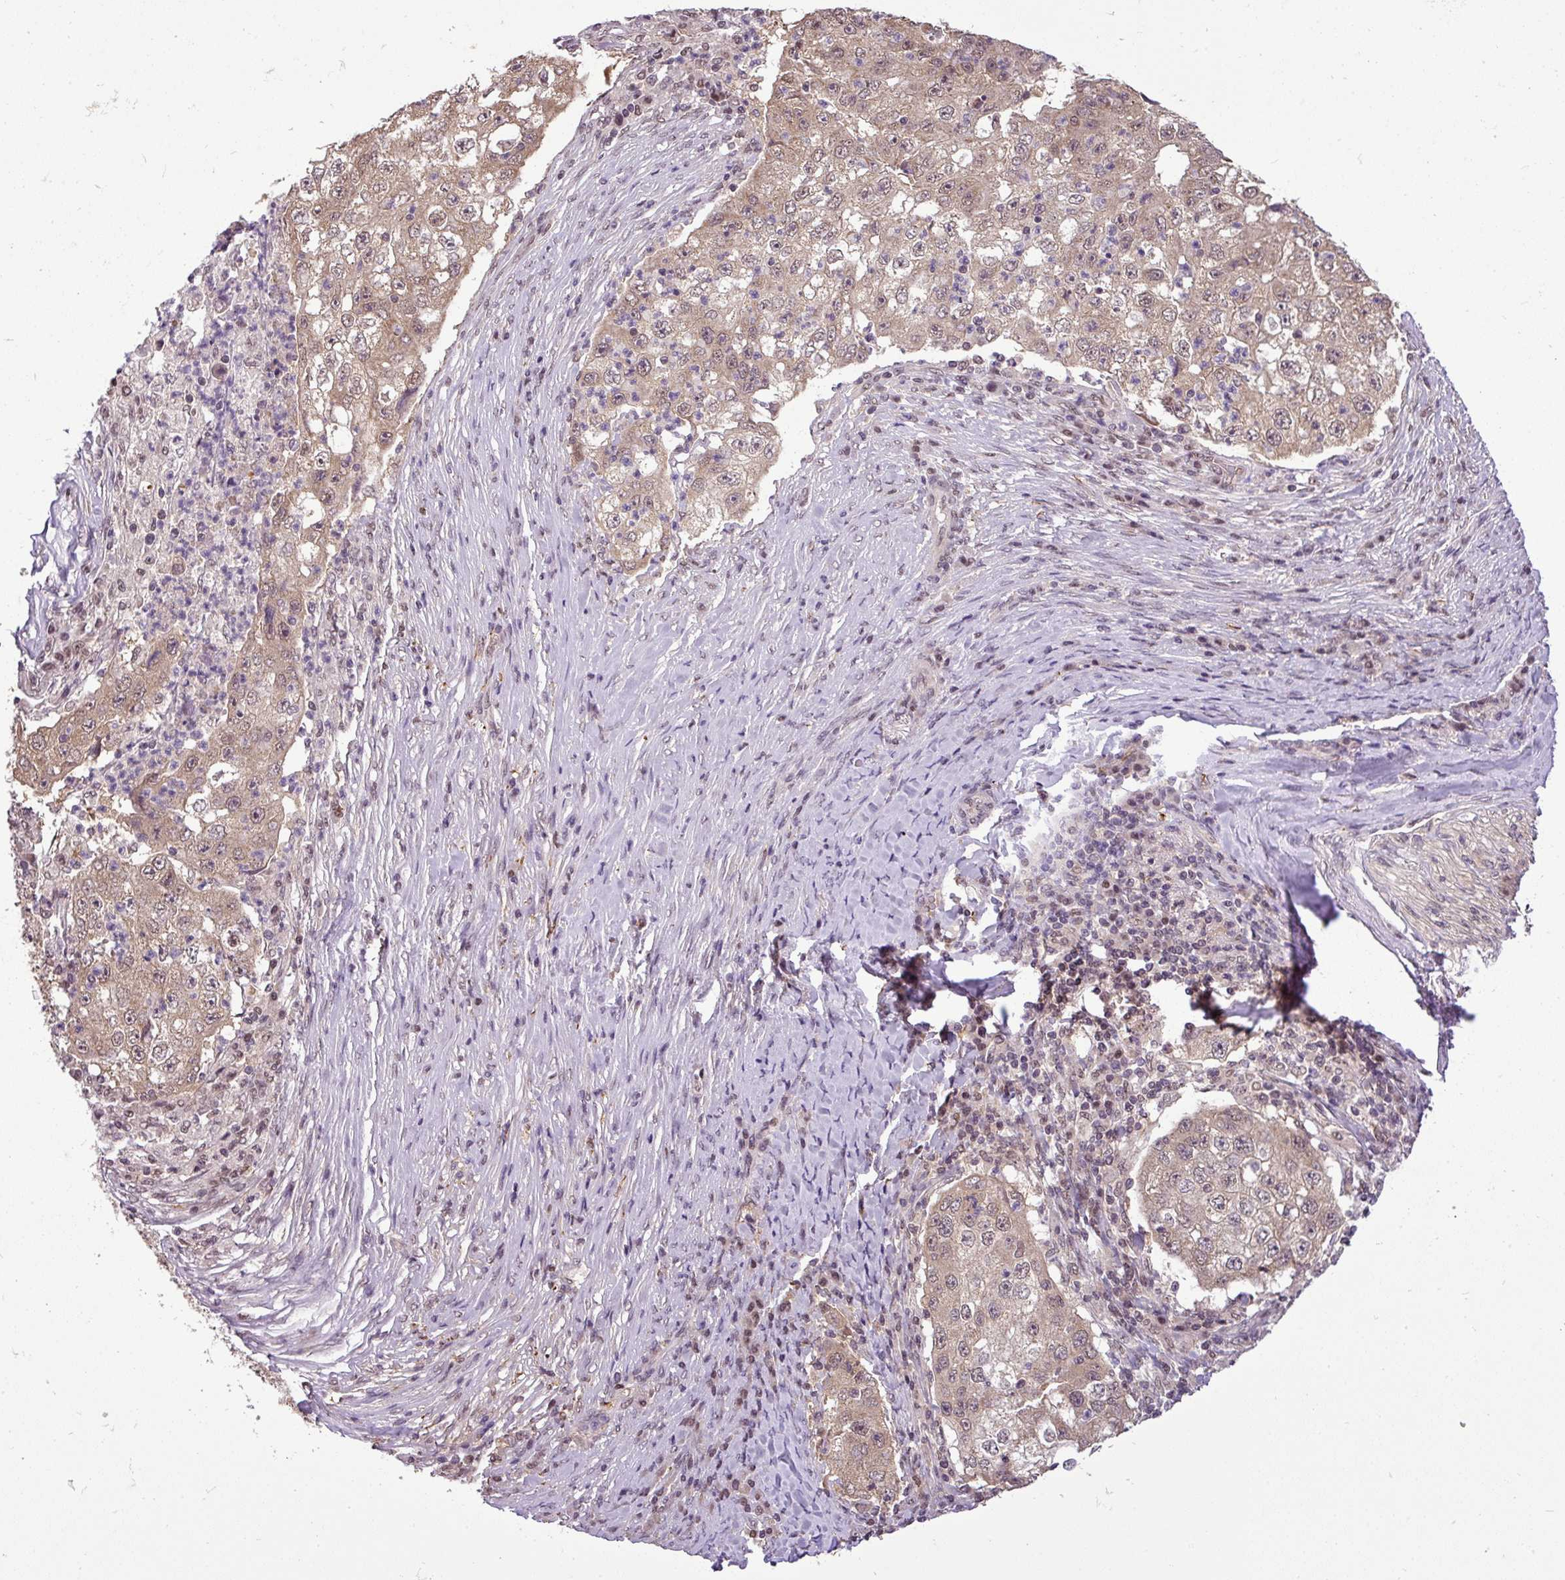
{"staining": {"intensity": "weak", "quantity": ">75%", "location": "cytoplasmic/membranous,nuclear"}, "tissue": "lung cancer", "cell_type": "Tumor cells", "image_type": "cancer", "snomed": [{"axis": "morphology", "description": "Squamous cell carcinoma, NOS"}, {"axis": "topography", "description": "Lung"}], "caption": "Immunohistochemistry staining of squamous cell carcinoma (lung), which reveals low levels of weak cytoplasmic/membranous and nuclear expression in about >75% of tumor cells indicating weak cytoplasmic/membranous and nuclear protein positivity. The staining was performed using DAB (brown) for protein detection and nuclei were counterstained in hematoxylin (blue).", "gene": "MFHAS1", "patient": {"sex": "male", "age": 64}}